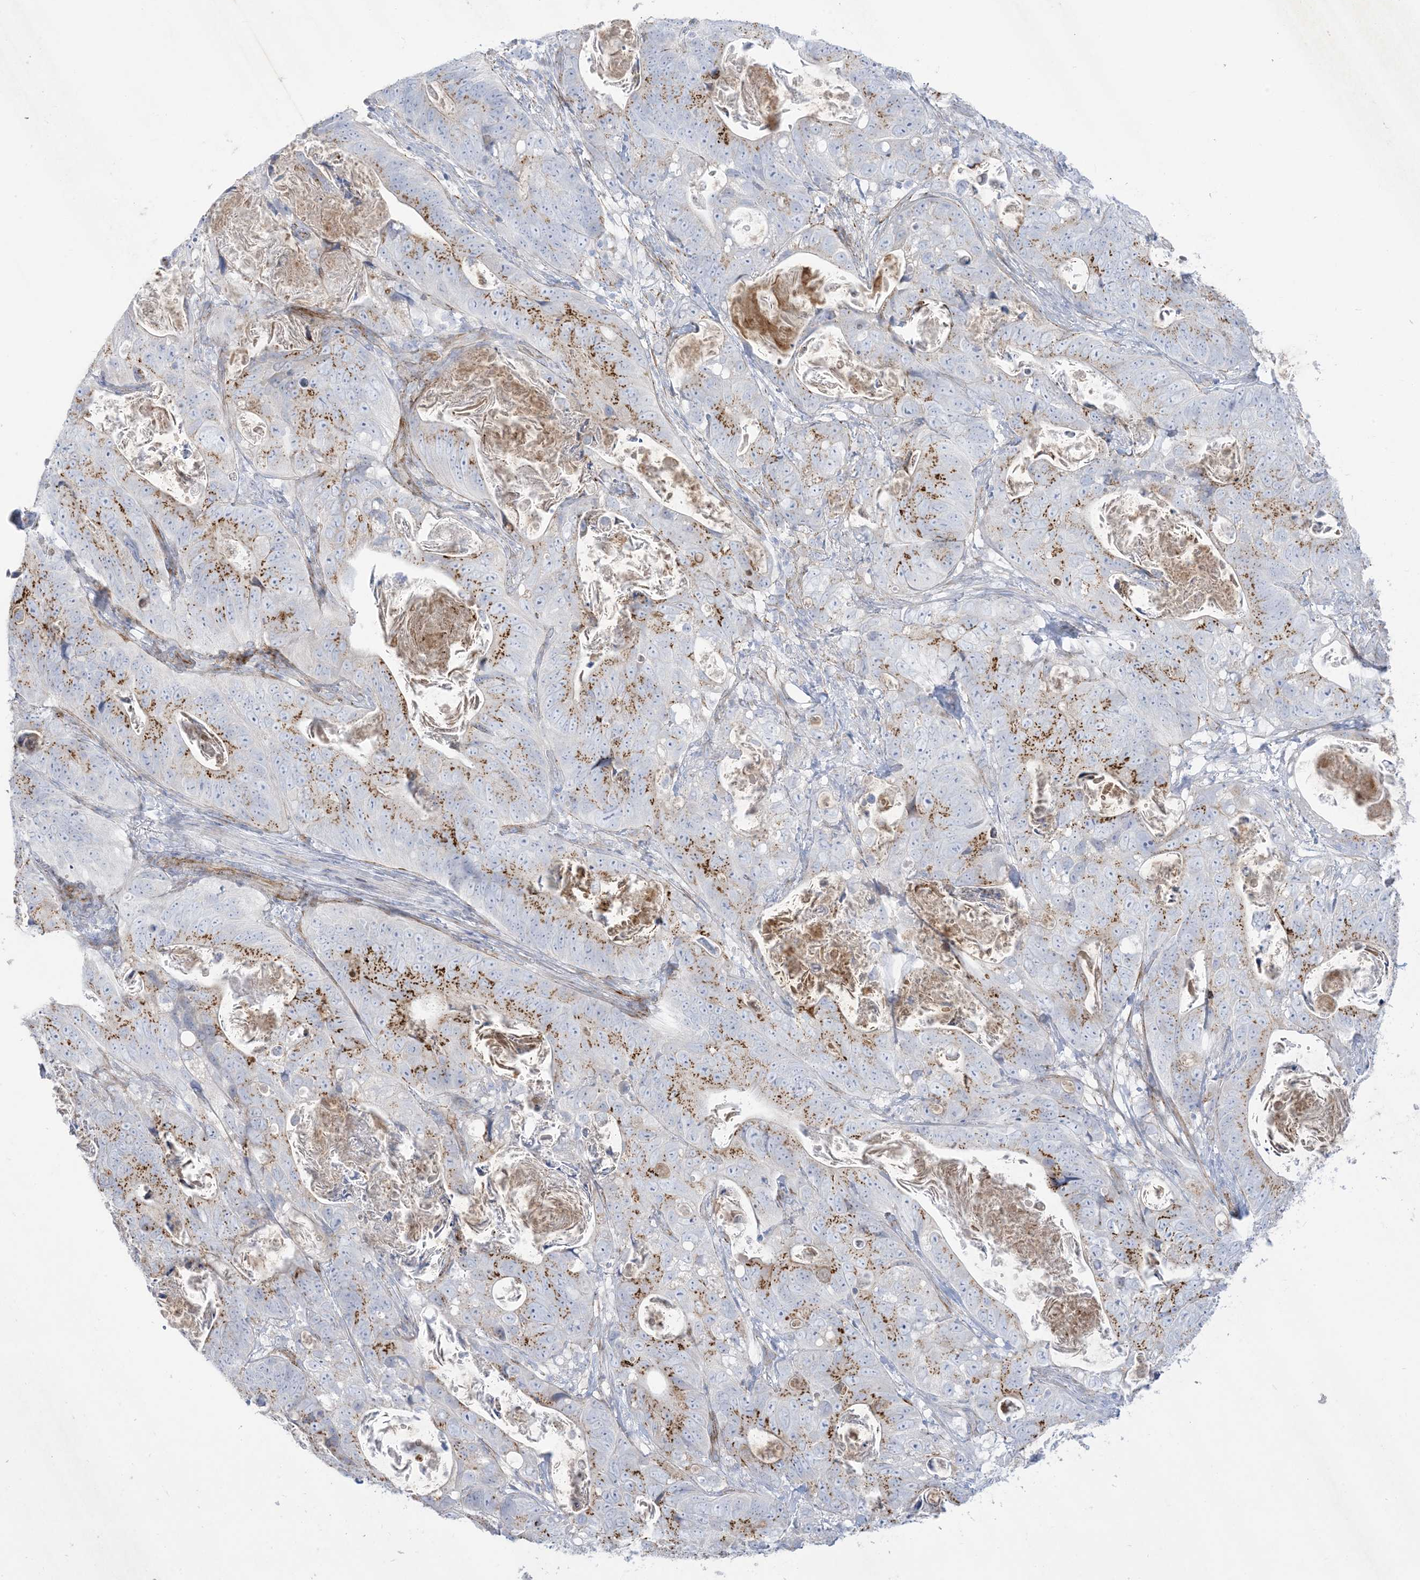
{"staining": {"intensity": "moderate", "quantity": "25%-75%", "location": "cytoplasmic/membranous"}, "tissue": "stomach cancer", "cell_type": "Tumor cells", "image_type": "cancer", "snomed": [{"axis": "morphology", "description": "Normal tissue, NOS"}, {"axis": "morphology", "description": "Adenocarcinoma, NOS"}, {"axis": "topography", "description": "Stomach"}], "caption": "Immunohistochemical staining of adenocarcinoma (stomach) demonstrates medium levels of moderate cytoplasmic/membranous protein staining in about 25%-75% of tumor cells.", "gene": "B3GNT7", "patient": {"sex": "female", "age": 89}}